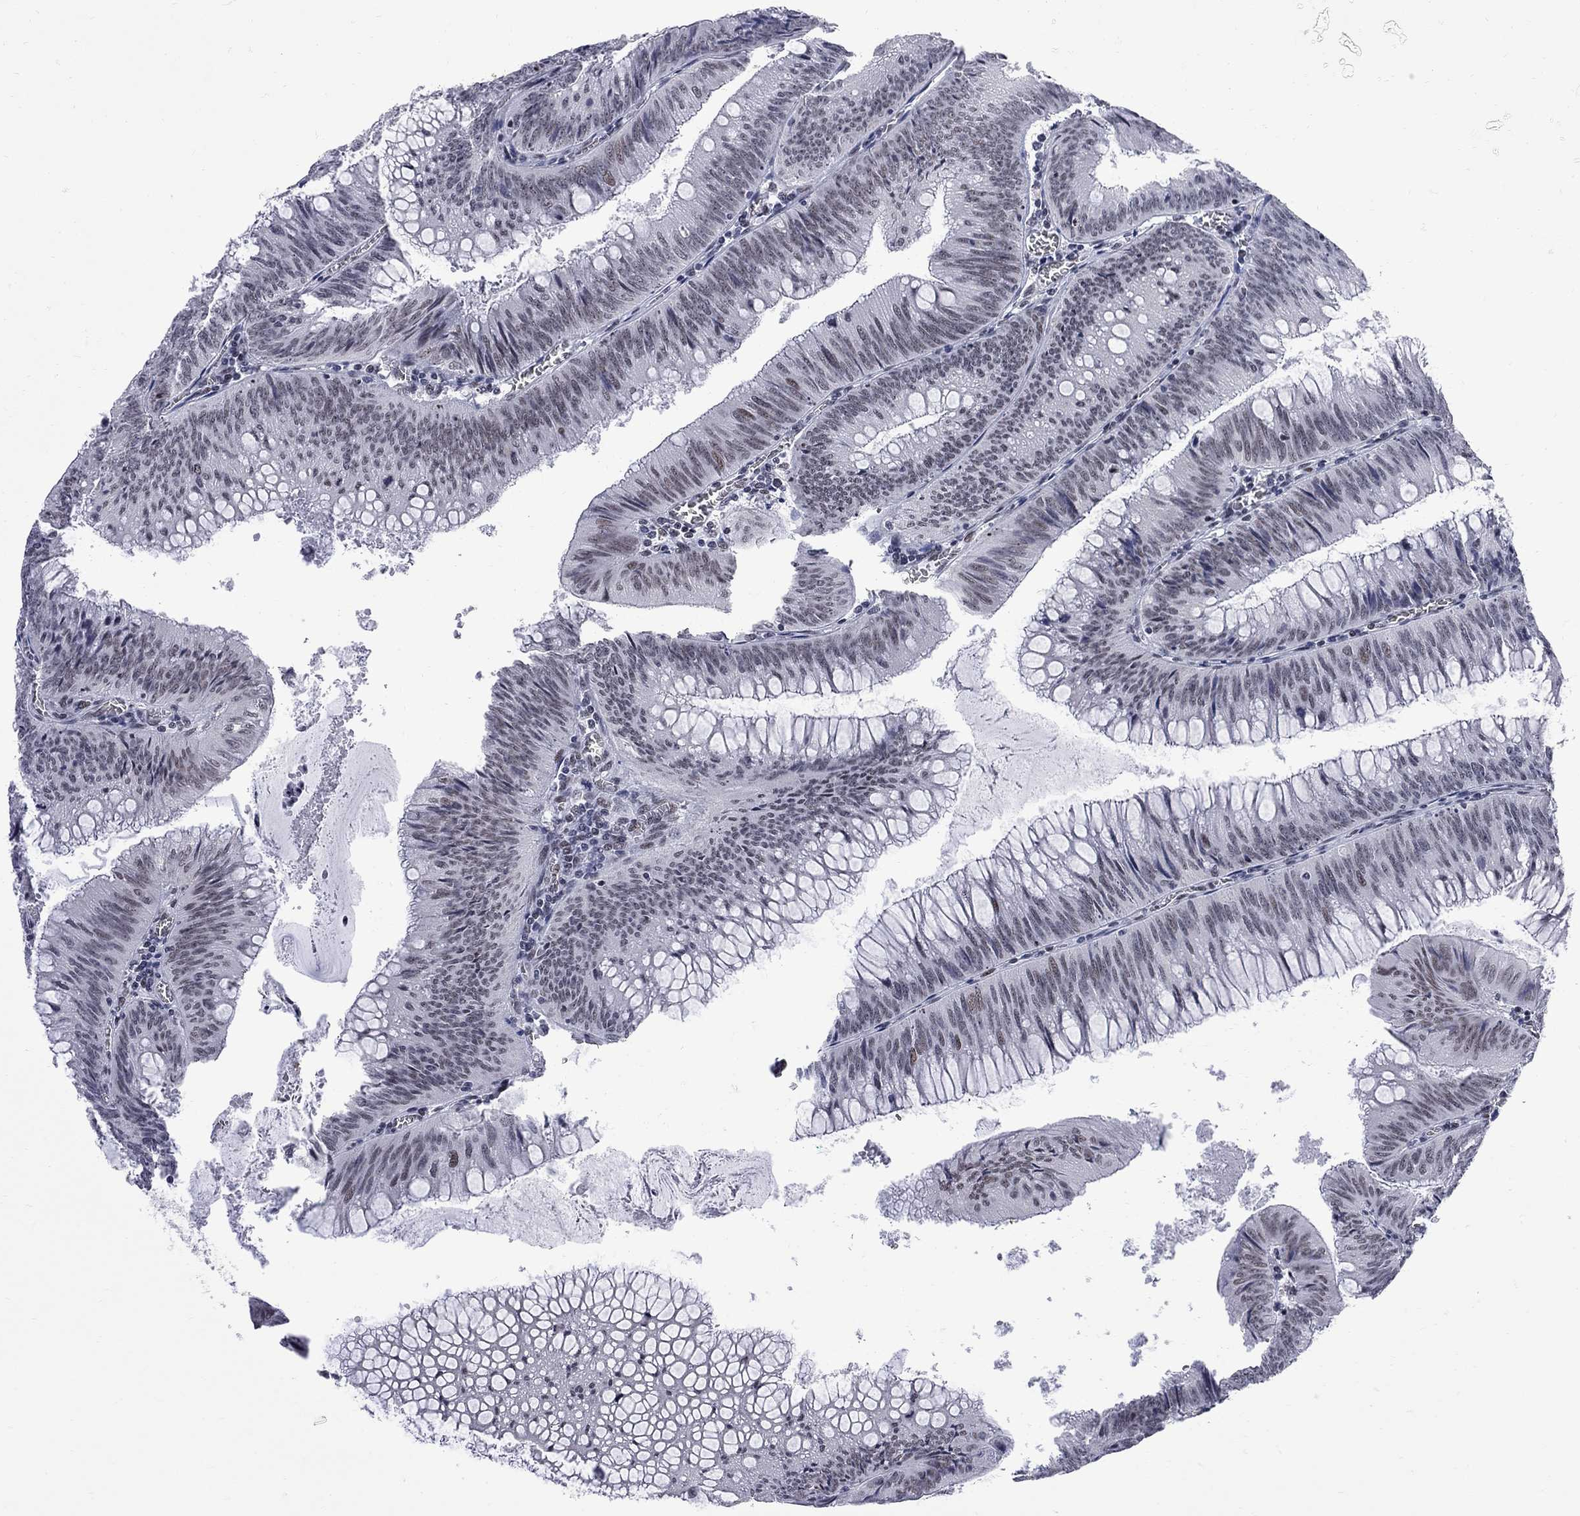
{"staining": {"intensity": "weak", "quantity": "<25%", "location": "nuclear"}, "tissue": "colorectal cancer", "cell_type": "Tumor cells", "image_type": "cancer", "snomed": [{"axis": "morphology", "description": "Adenocarcinoma, NOS"}, {"axis": "topography", "description": "Rectum"}], "caption": "Colorectal adenocarcinoma was stained to show a protein in brown. There is no significant expression in tumor cells.", "gene": "ZBTB47", "patient": {"sex": "female", "age": 72}}